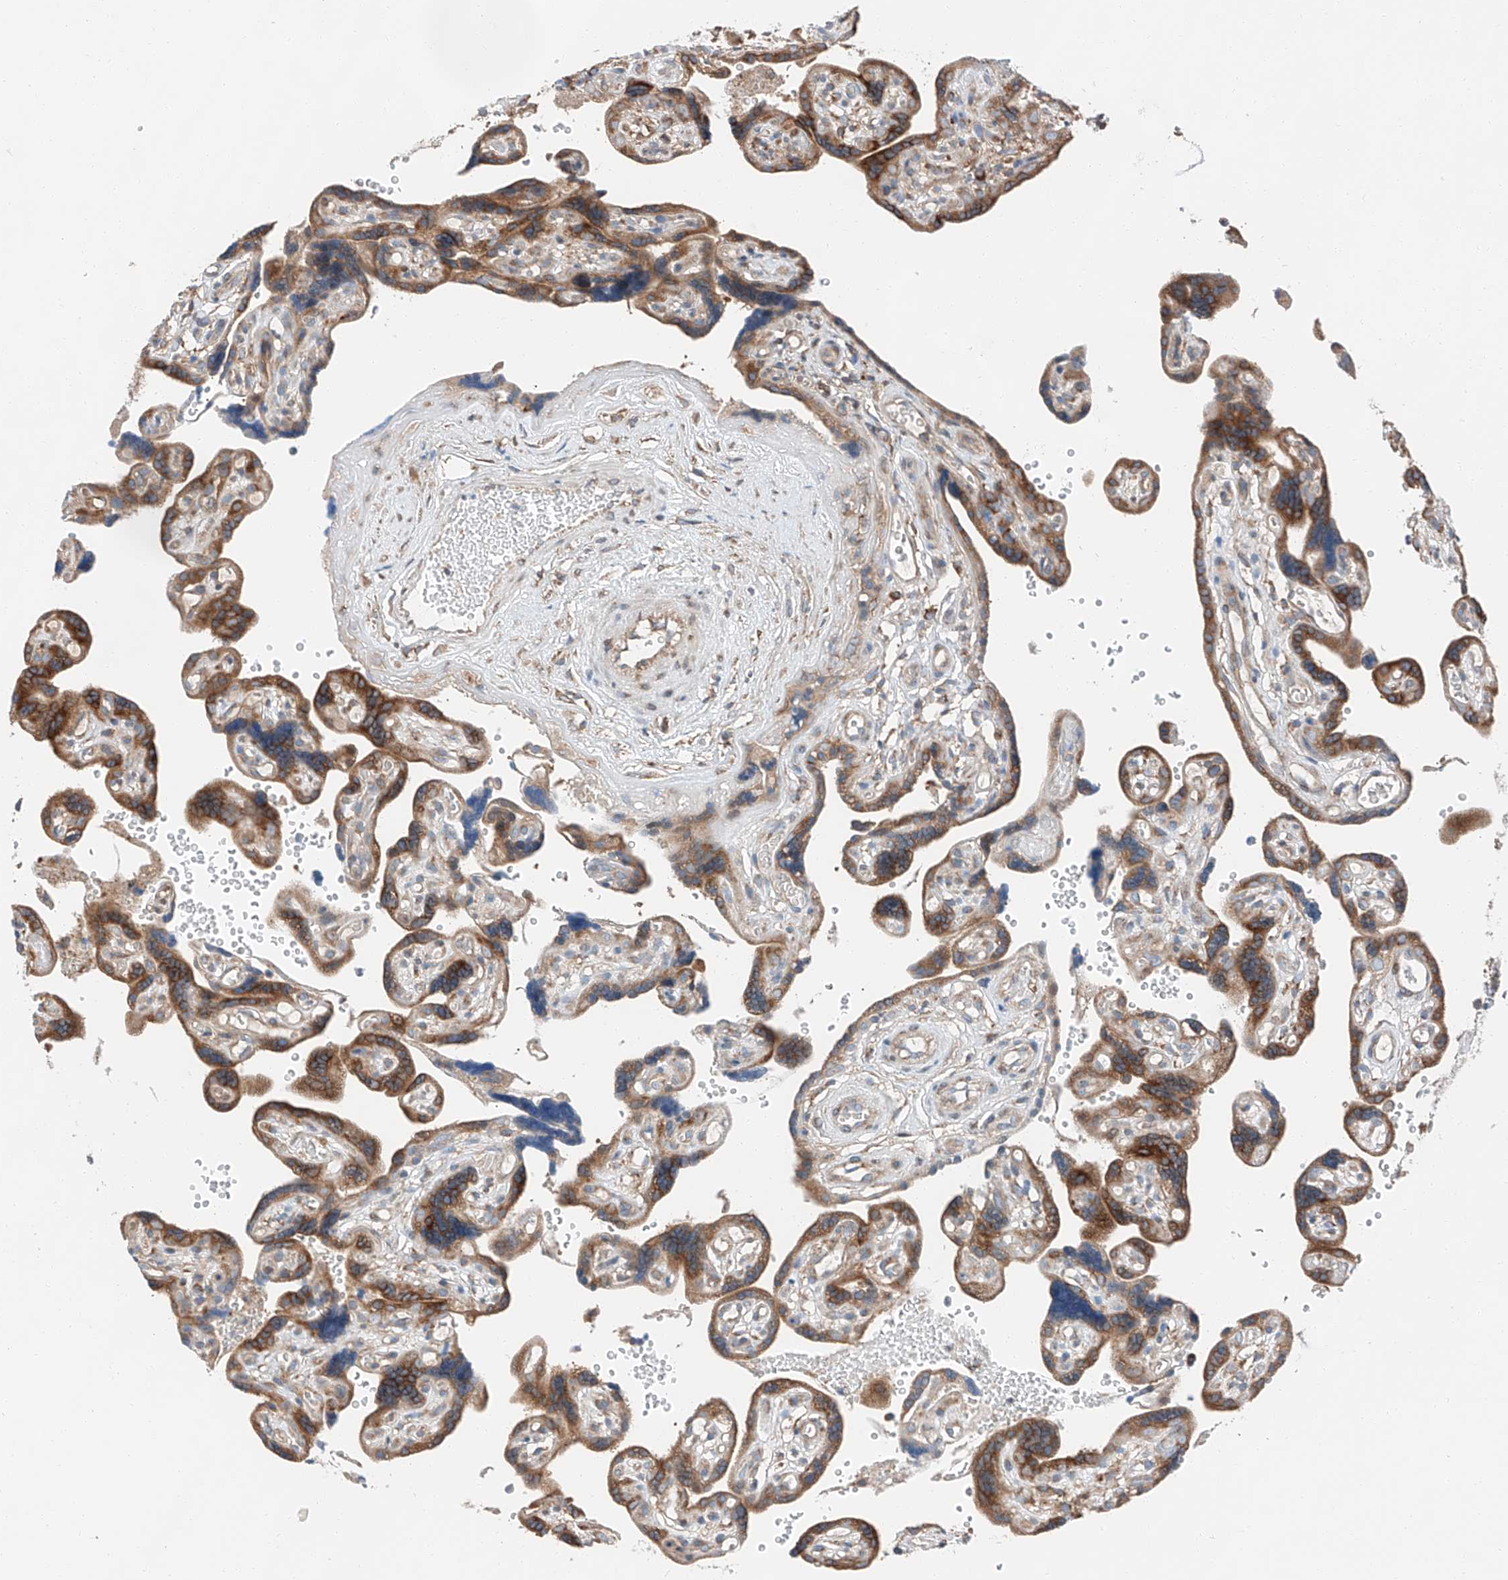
{"staining": {"intensity": "moderate", "quantity": ">75%", "location": "cytoplasmic/membranous"}, "tissue": "placenta", "cell_type": "Decidual cells", "image_type": "normal", "snomed": [{"axis": "morphology", "description": "Normal tissue, NOS"}, {"axis": "topography", "description": "Placenta"}], "caption": "A brown stain highlights moderate cytoplasmic/membranous expression of a protein in decidual cells of benign human placenta. (brown staining indicates protein expression, while blue staining denotes nuclei).", "gene": "ZC3H15", "patient": {"sex": "female", "age": 30}}